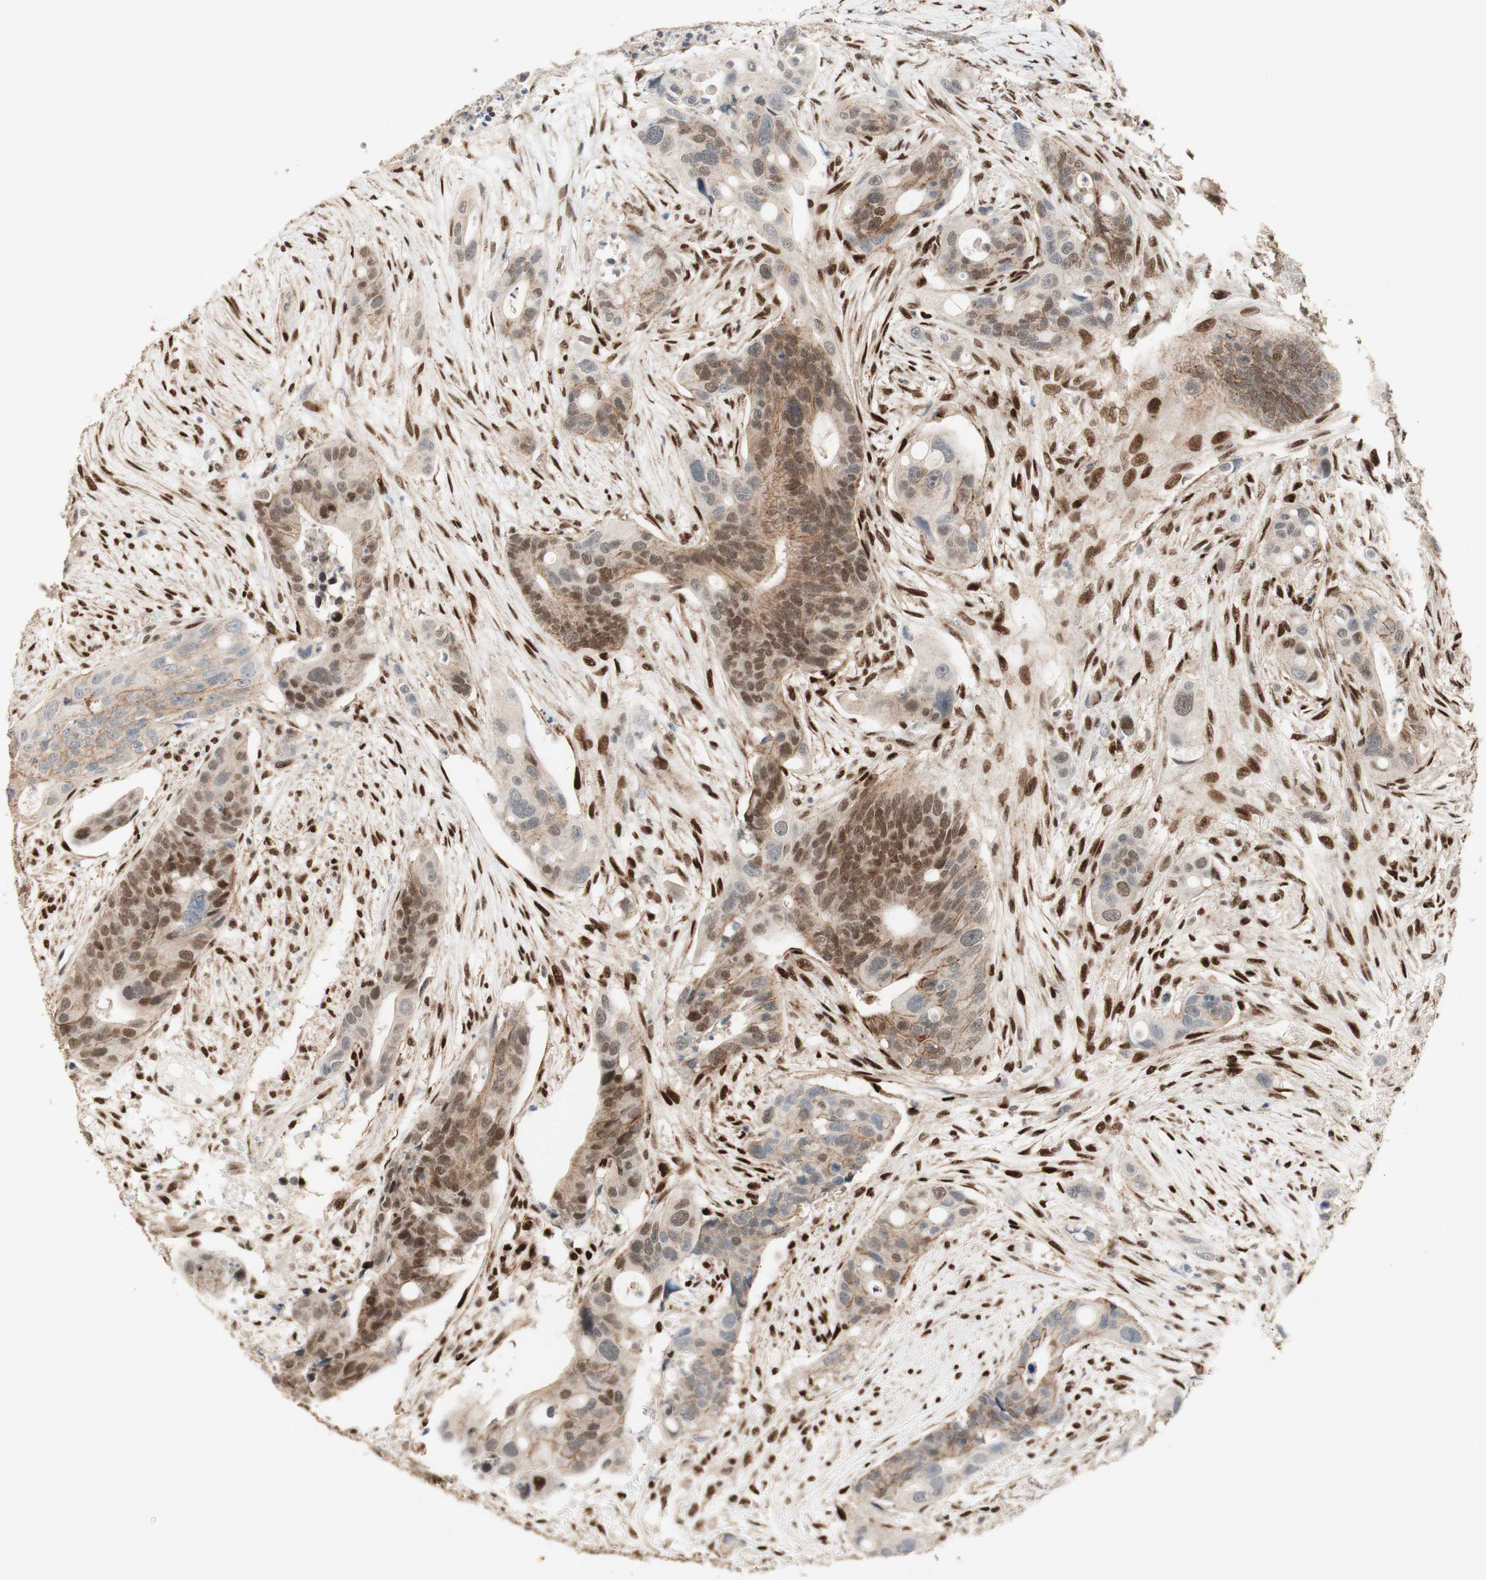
{"staining": {"intensity": "moderate", "quantity": "25%-75%", "location": "nuclear"}, "tissue": "colorectal cancer", "cell_type": "Tumor cells", "image_type": "cancer", "snomed": [{"axis": "morphology", "description": "Adenocarcinoma, NOS"}, {"axis": "topography", "description": "Colon"}], "caption": "Immunohistochemistry (IHC) of human adenocarcinoma (colorectal) demonstrates medium levels of moderate nuclear positivity in about 25%-75% of tumor cells.", "gene": "FOXP1", "patient": {"sex": "female", "age": 57}}